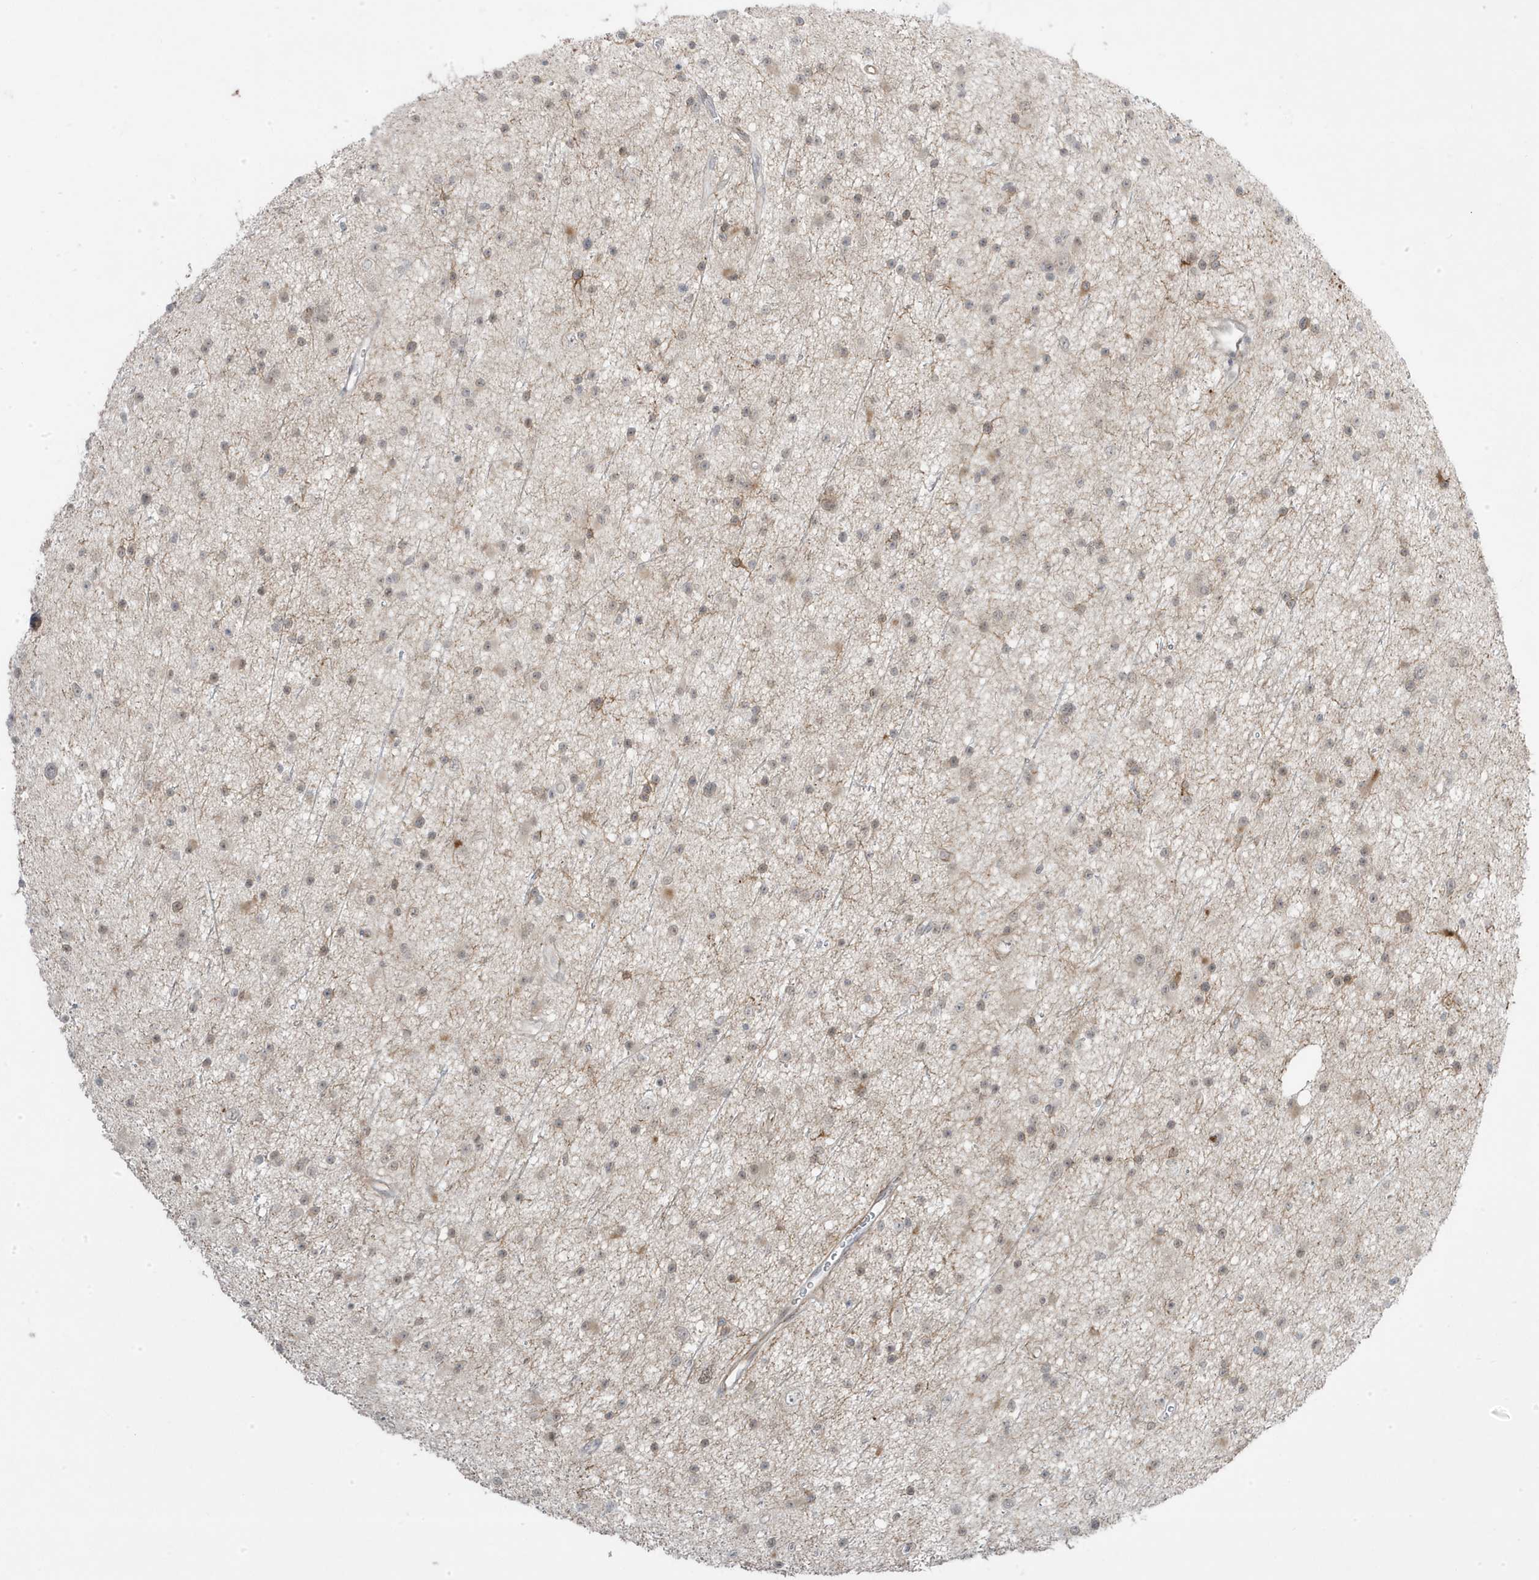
{"staining": {"intensity": "weak", "quantity": ">75%", "location": "nuclear"}, "tissue": "glioma", "cell_type": "Tumor cells", "image_type": "cancer", "snomed": [{"axis": "morphology", "description": "Glioma, malignant, Low grade"}, {"axis": "topography", "description": "Cerebral cortex"}], "caption": "Immunohistochemical staining of malignant glioma (low-grade) exhibits low levels of weak nuclear expression in about >75% of tumor cells.", "gene": "ADAMTSL3", "patient": {"sex": "female", "age": 39}}